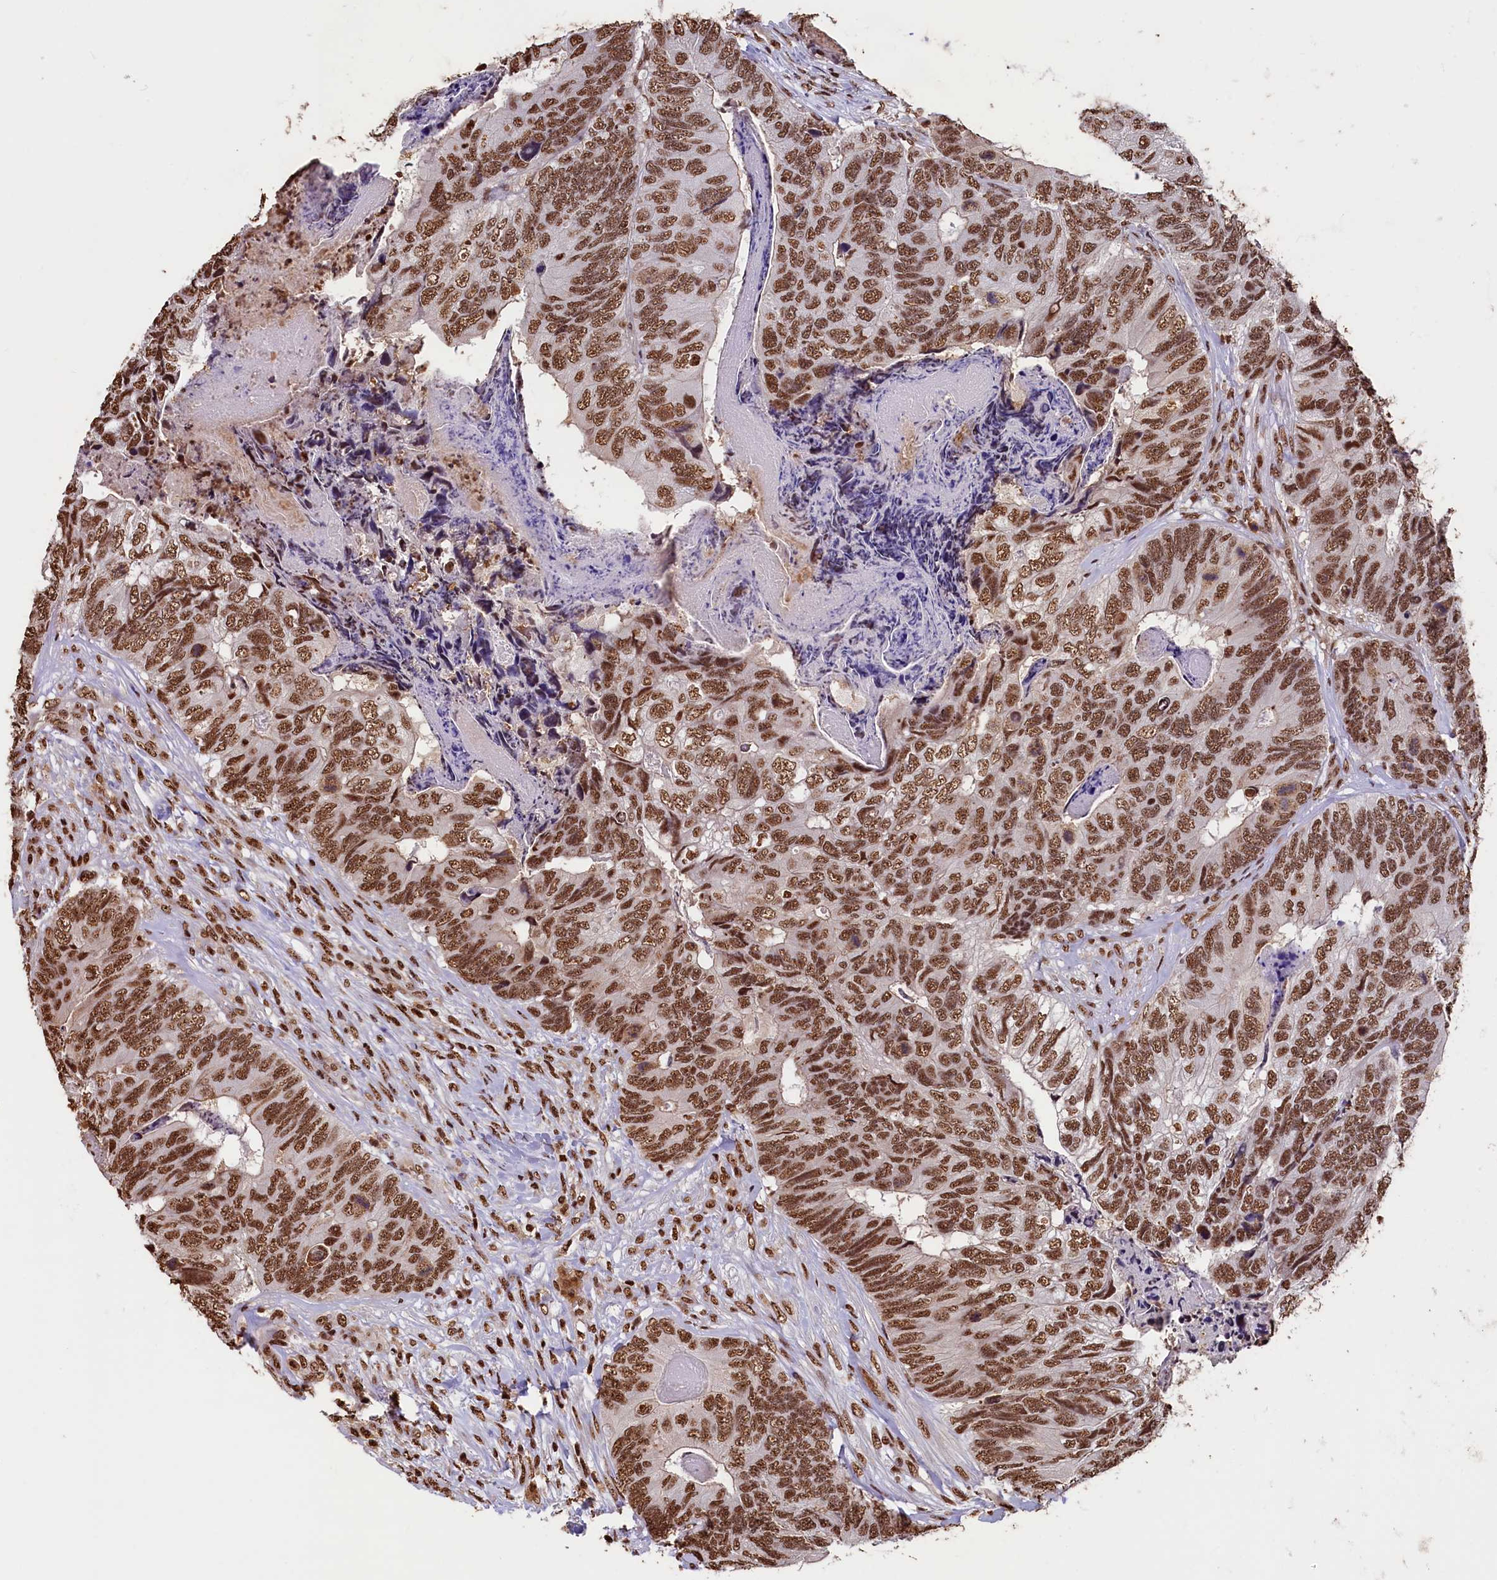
{"staining": {"intensity": "strong", "quantity": ">75%", "location": "nuclear"}, "tissue": "colorectal cancer", "cell_type": "Tumor cells", "image_type": "cancer", "snomed": [{"axis": "morphology", "description": "Adenocarcinoma, NOS"}, {"axis": "topography", "description": "Colon"}], "caption": "A brown stain shows strong nuclear staining of a protein in colorectal cancer tumor cells.", "gene": "SNRPD2", "patient": {"sex": "female", "age": 67}}